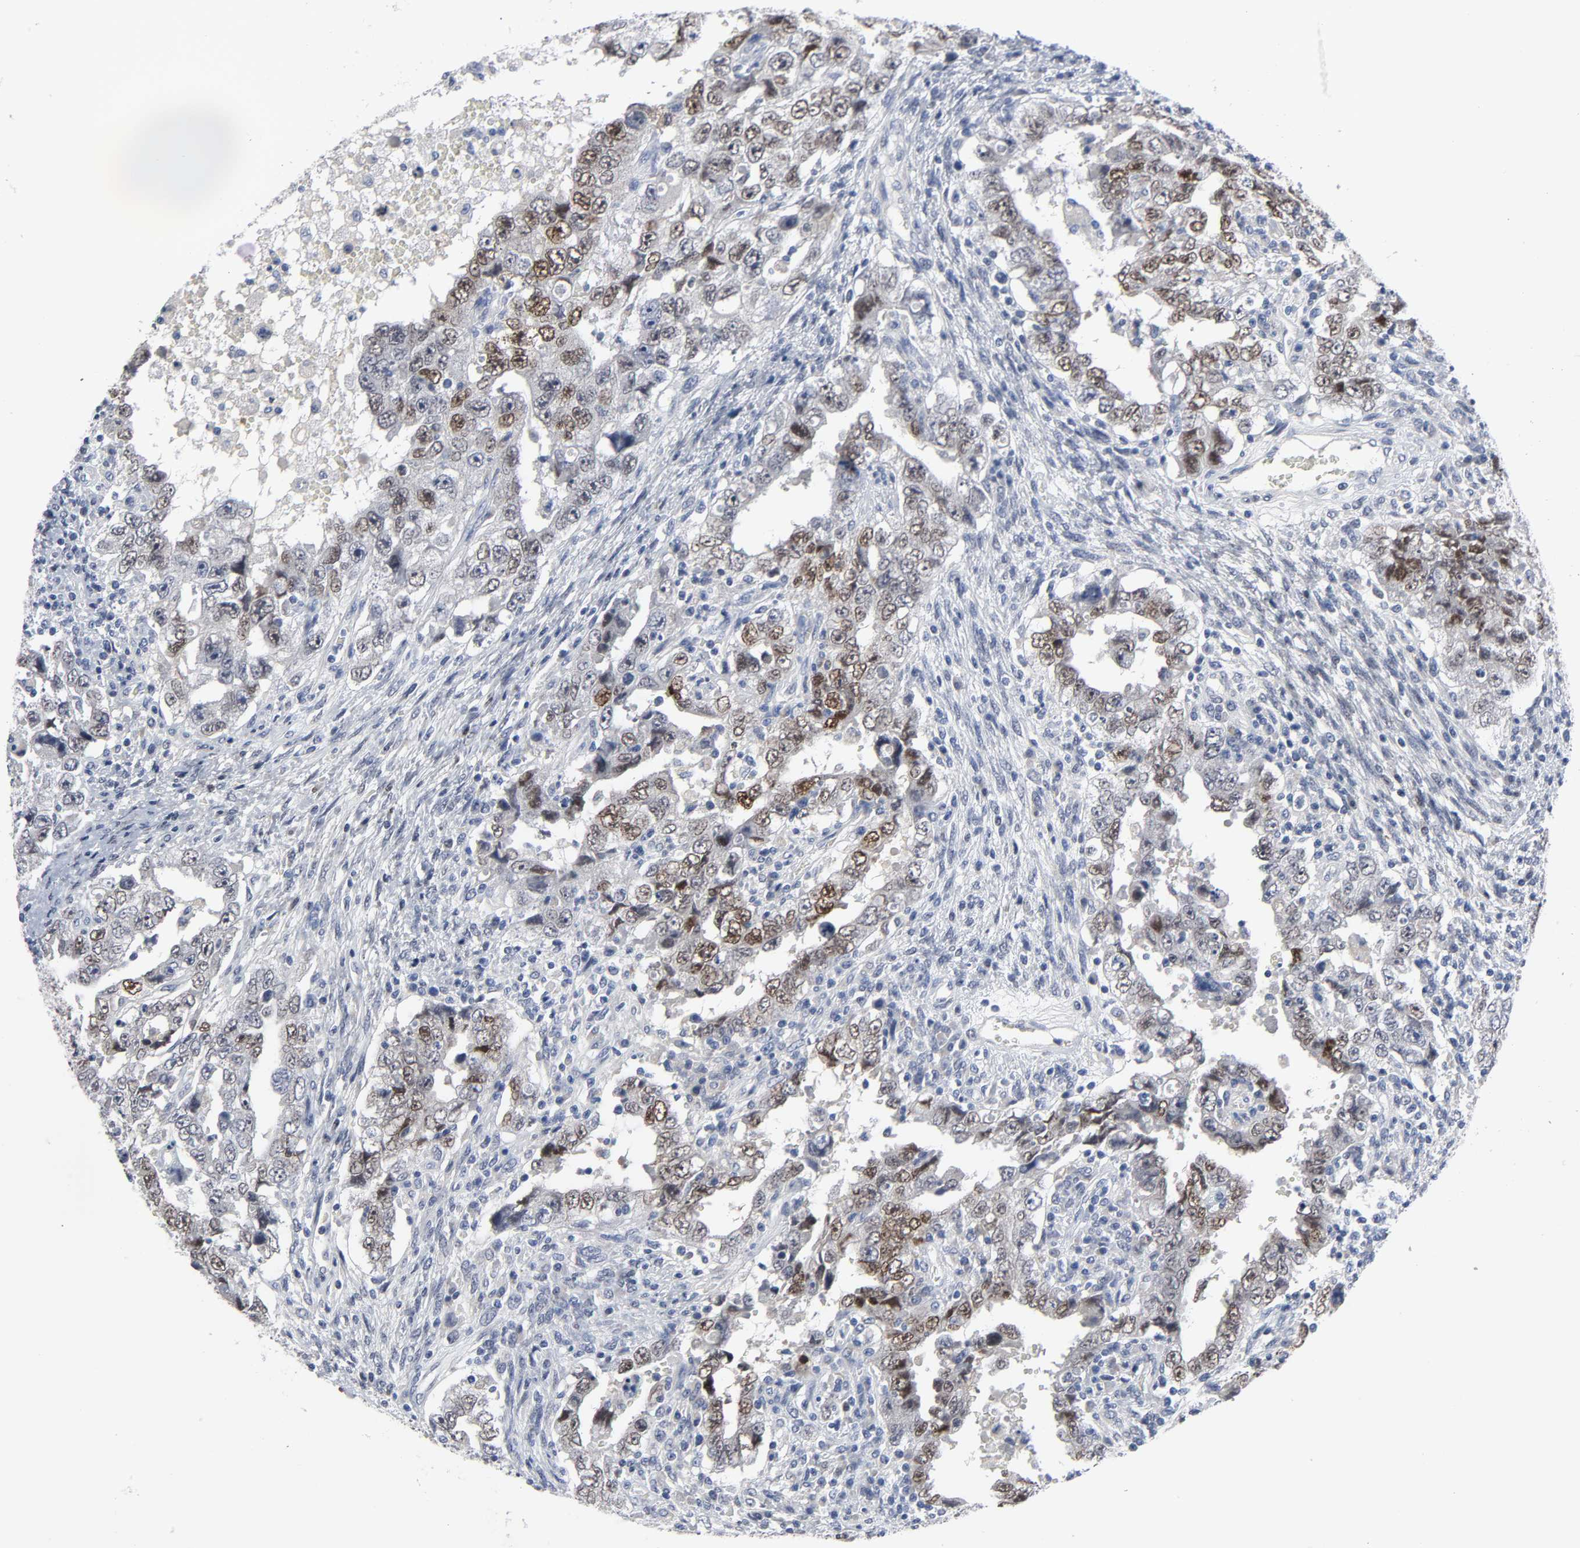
{"staining": {"intensity": "moderate", "quantity": ">75%", "location": "nuclear"}, "tissue": "testis cancer", "cell_type": "Tumor cells", "image_type": "cancer", "snomed": [{"axis": "morphology", "description": "Carcinoma, Embryonal, NOS"}, {"axis": "topography", "description": "Testis"}], "caption": "Immunohistochemistry of testis cancer (embryonal carcinoma) shows medium levels of moderate nuclear staining in about >75% of tumor cells.", "gene": "SALL2", "patient": {"sex": "male", "age": 26}}